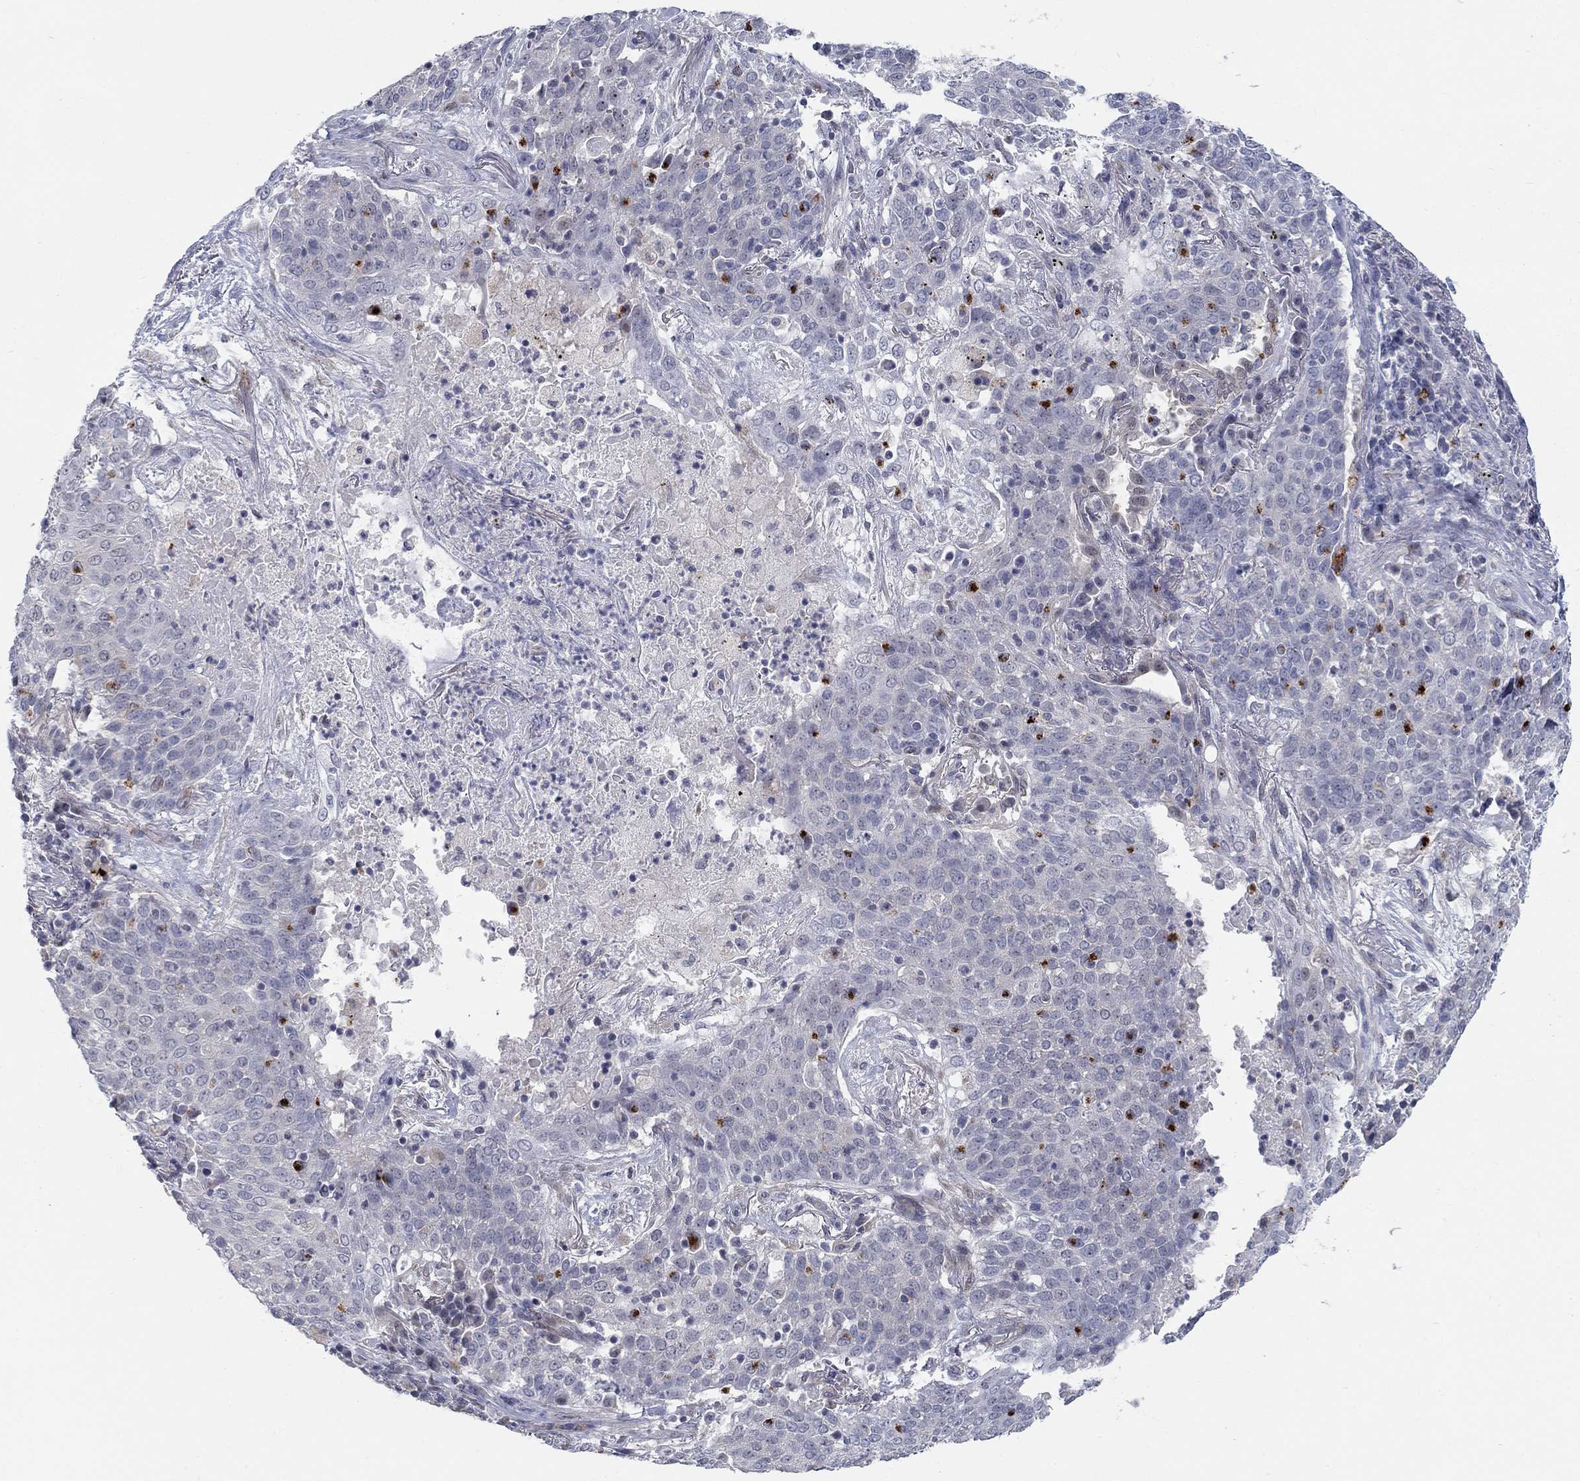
{"staining": {"intensity": "negative", "quantity": "none", "location": "none"}, "tissue": "lung cancer", "cell_type": "Tumor cells", "image_type": "cancer", "snomed": [{"axis": "morphology", "description": "Squamous cell carcinoma, NOS"}, {"axis": "topography", "description": "Lung"}], "caption": "Immunohistochemistry histopathology image of neoplastic tissue: human lung cancer (squamous cell carcinoma) stained with DAB shows no significant protein staining in tumor cells.", "gene": "MTSS2", "patient": {"sex": "male", "age": 82}}